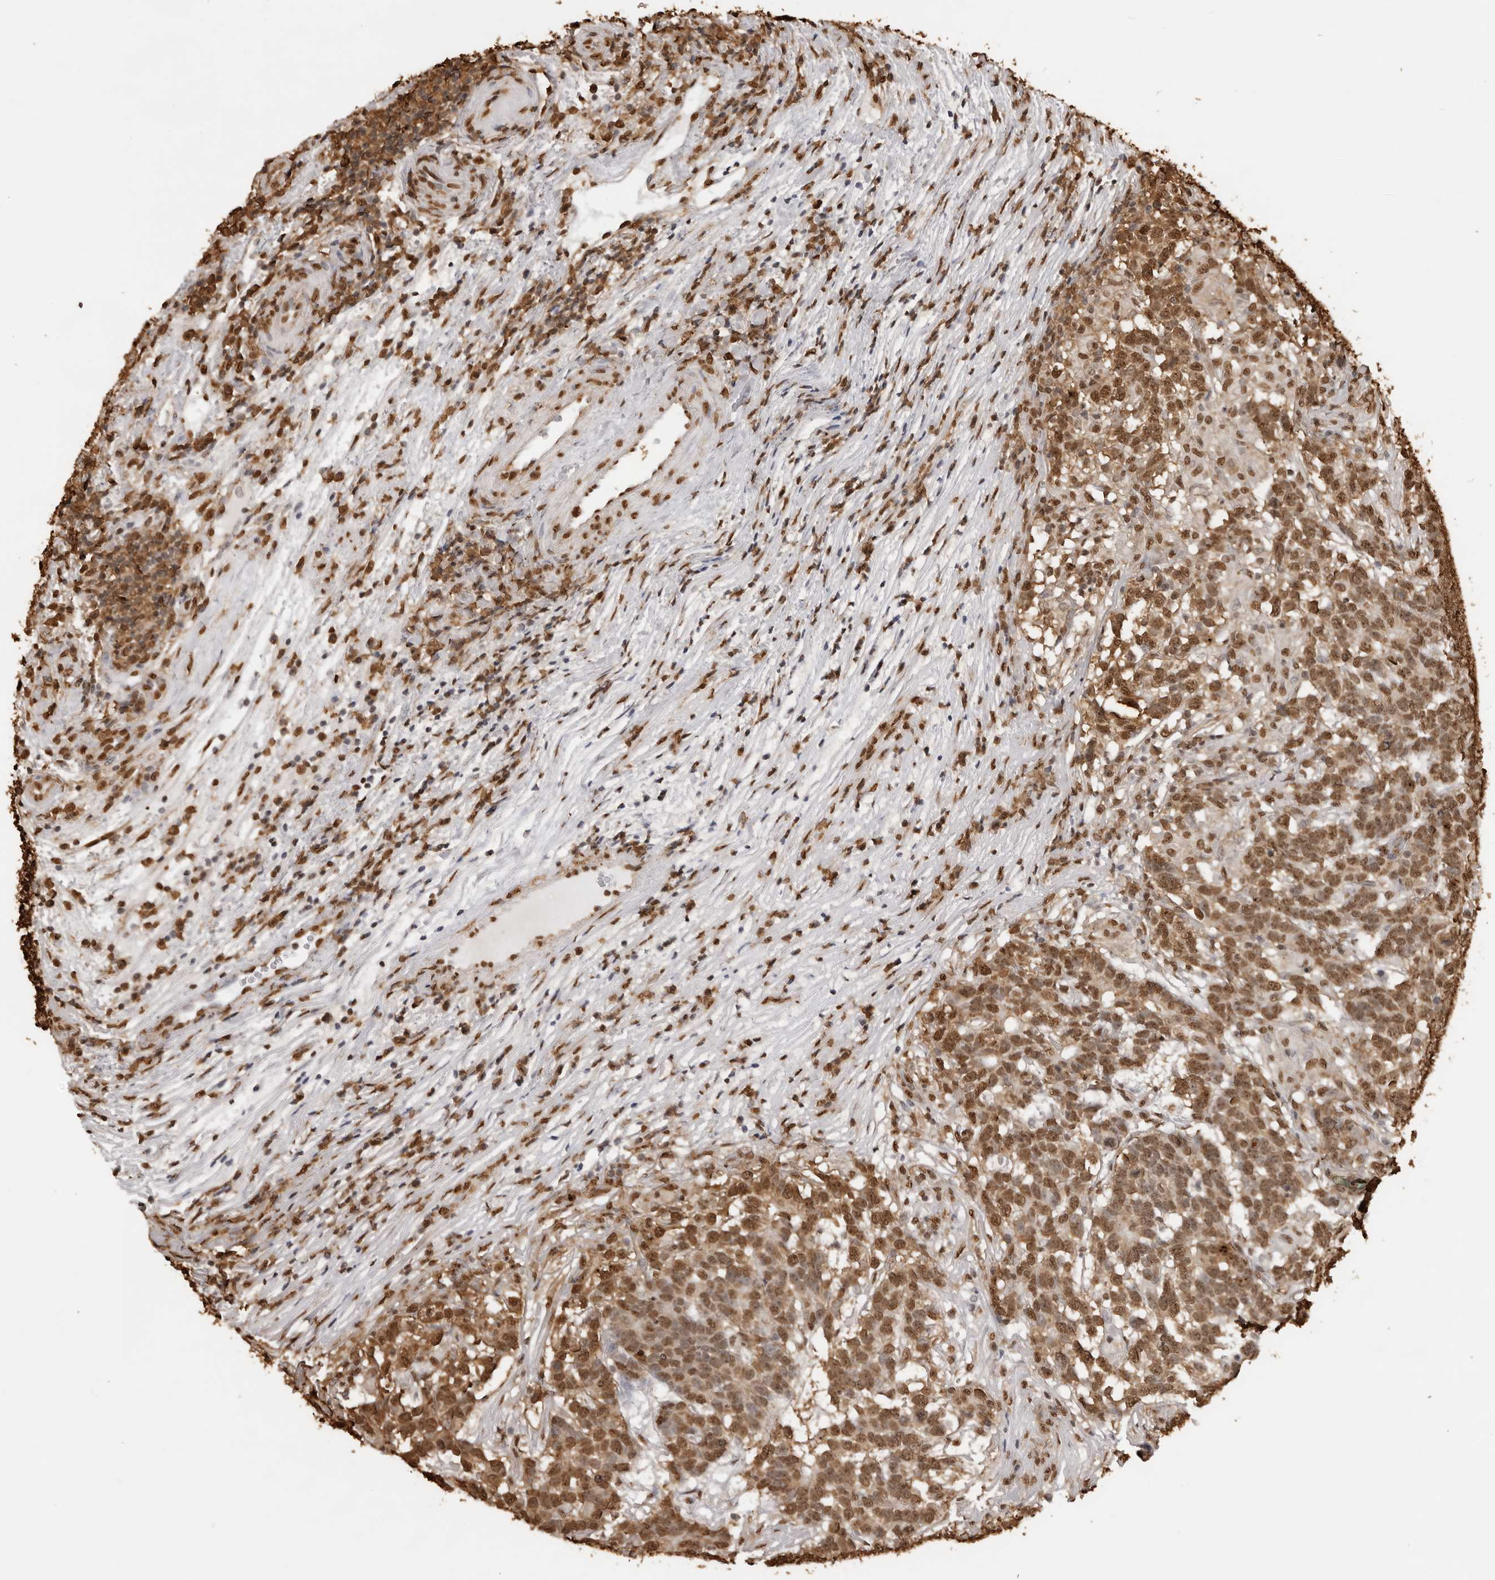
{"staining": {"intensity": "moderate", "quantity": ">75%", "location": "nuclear"}, "tissue": "testis cancer", "cell_type": "Tumor cells", "image_type": "cancer", "snomed": [{"axis": "morphology", "description": "Carcinoma, Embryonal, NOS"}, {"axis": "topography", "description": "Testis"}], "caption": "Embryonal carcinoma (testis) stained for a protein (brown) displays moderate nuclear positive staining in approximately >75% of tumor cells.", "gene": "ZFP91", "patient": {"sex": "male", "age": 26}}